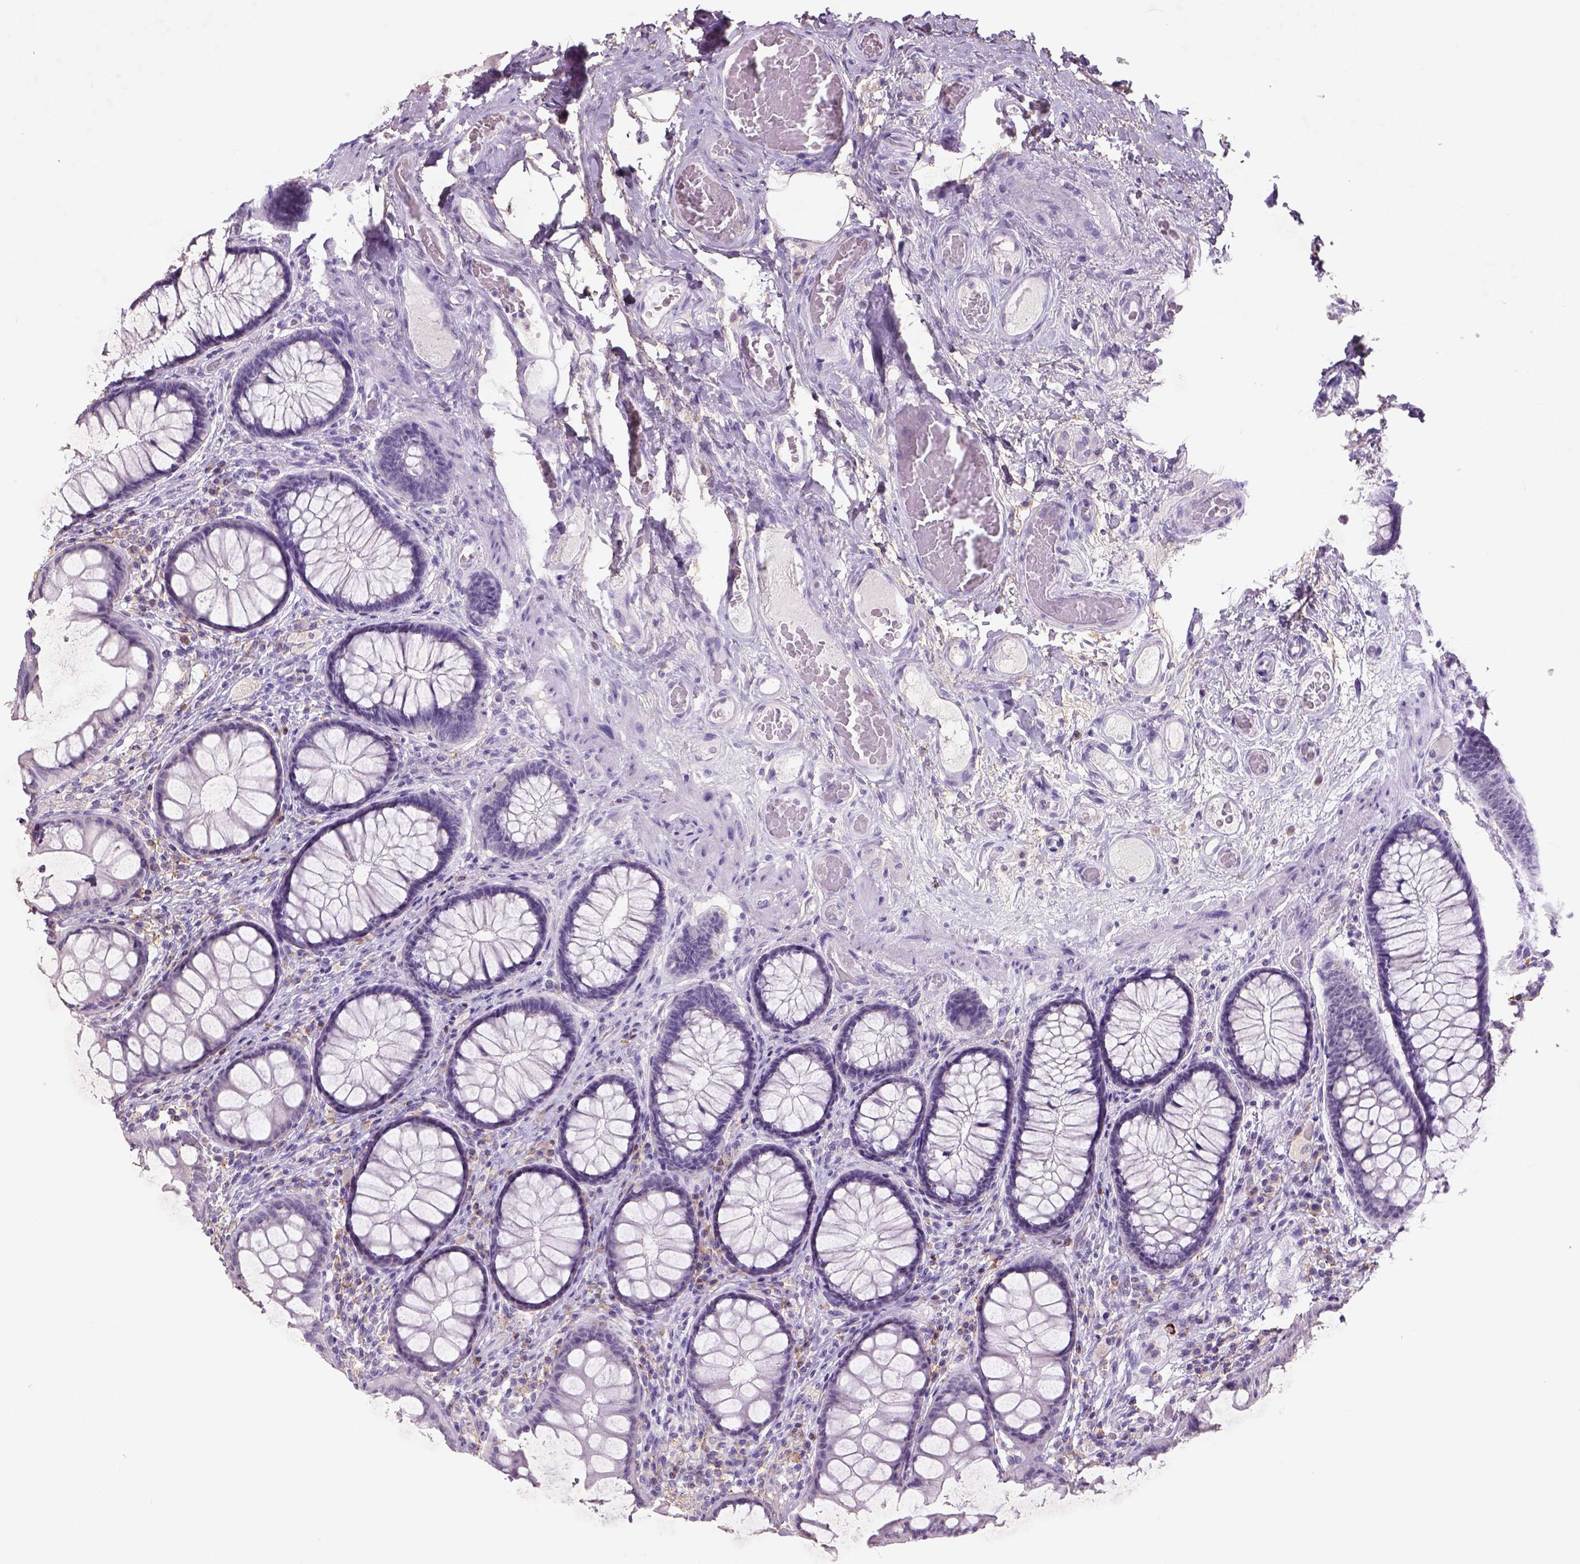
{"staining": {"intensity": "negative", "quantity": "none", "location": "none"}, "tissue": "colon", "cell_type": "Endothelial cells", "image_type": "normal", "snomed": [{"axis": "morphology", "description": "Normal tissue, NOS"}, {"axis": "topography", "description": "Colon"}], "caption": "High magnification brightfield microscopy of unremarkable colon stained with DAB (3,3'-diaminobenzidine) (brown) and counterstained with hematoxylin (blue): endothelial cells show no significant expression. (Immunohistochemistry (ihc), brightfield microscopy, high magnification).", "gene": "NAALAD2", "patient": {"sex": "female", "age": 65}}